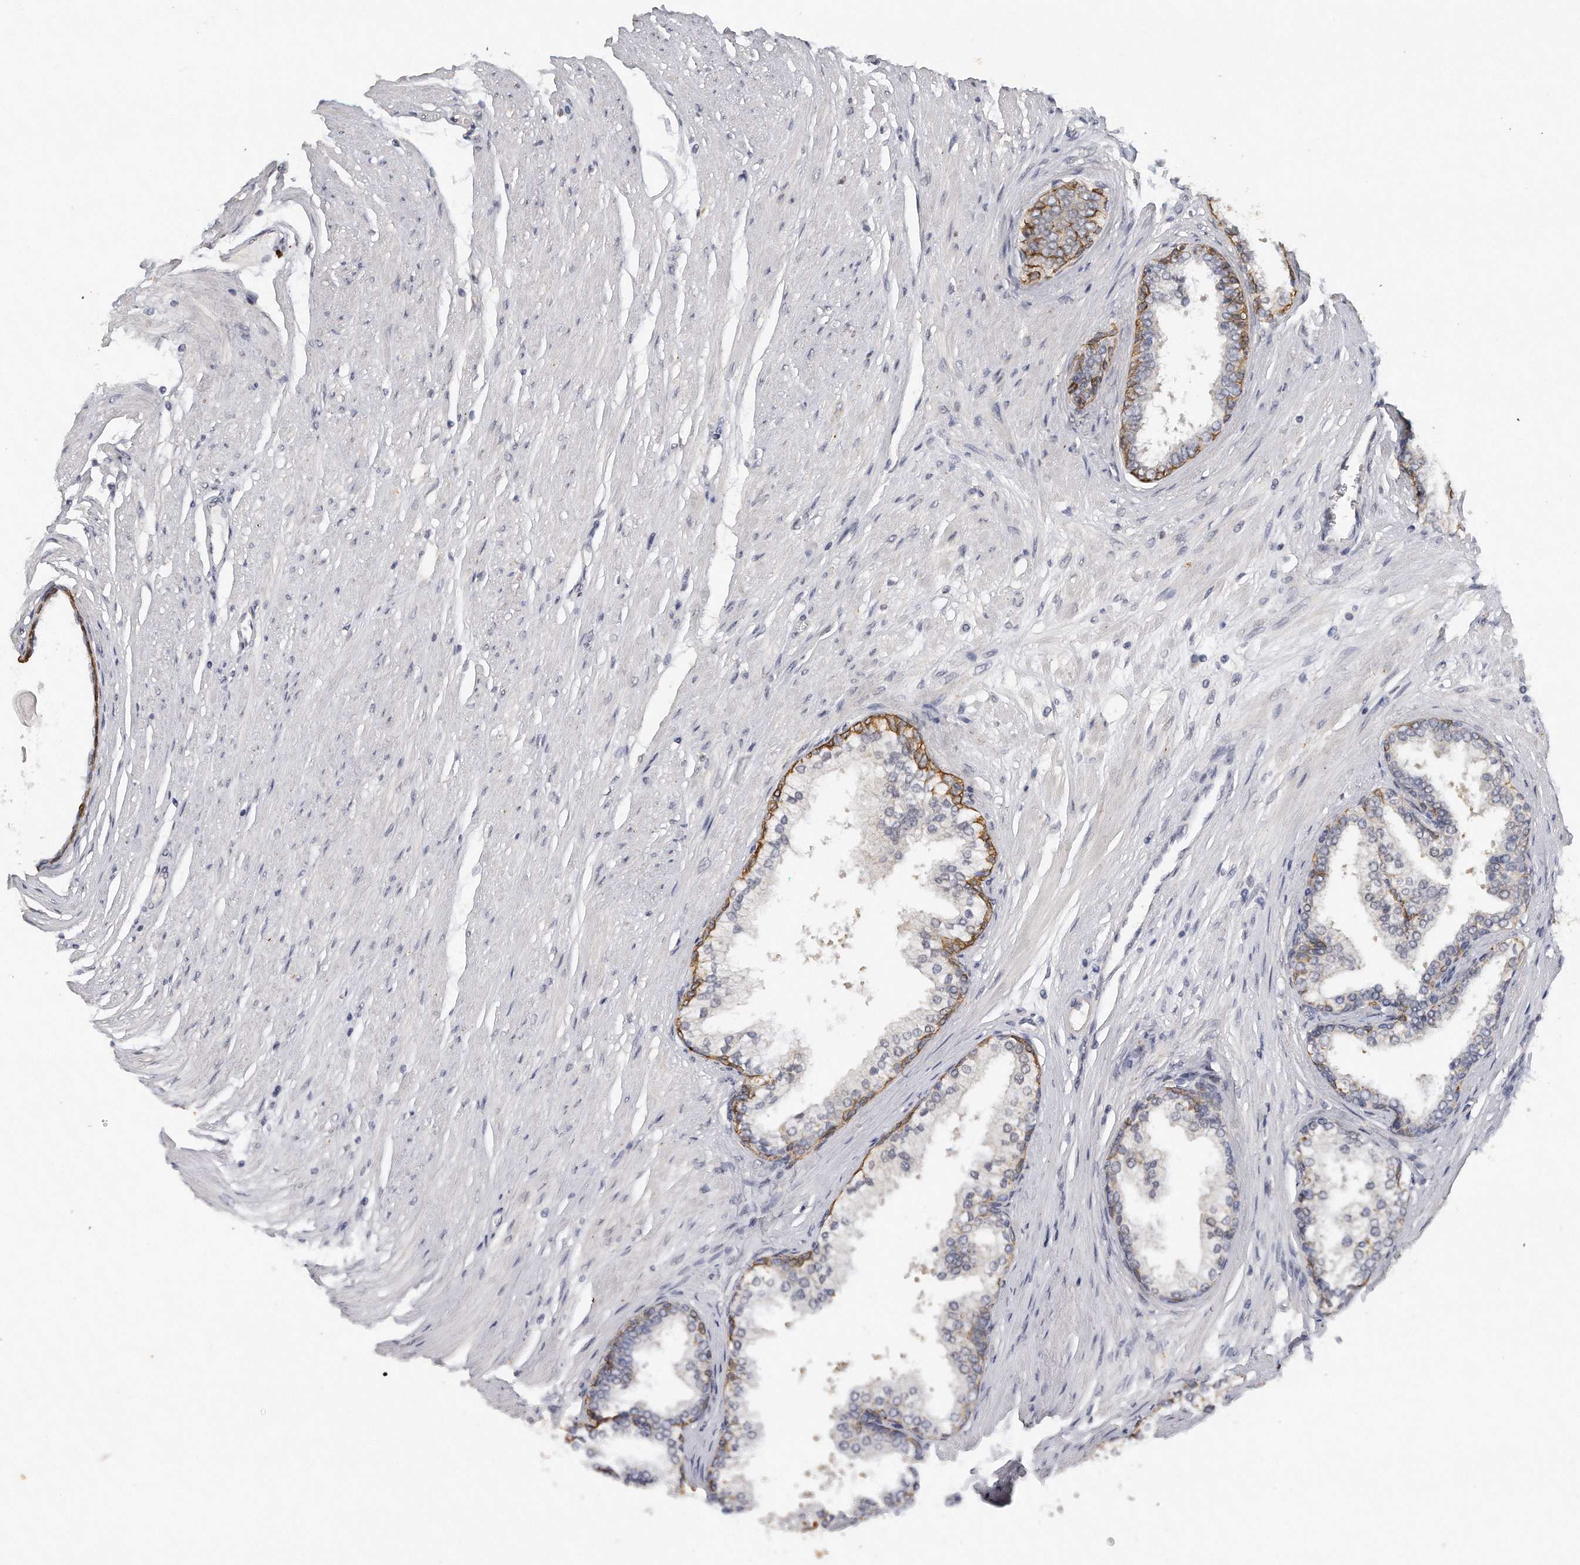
{"staining": {"intensity": "negative", "quantity": "none", "location": "none"}, "tissue": "prostate cancer", "cell_type": "Tumor cells", "image_type": "cancer", "snomed": [{"axis": "morphology", "description": "Adenocarcinoma, Low grade"}, {"axis": "topography", "description": "Prostate"}], "caption": "Protein analysis of prostate cancer displays no significant staining in tumor cells.", "gene": "CAMK1", "patient": {"sex": "male", "age": 57}}